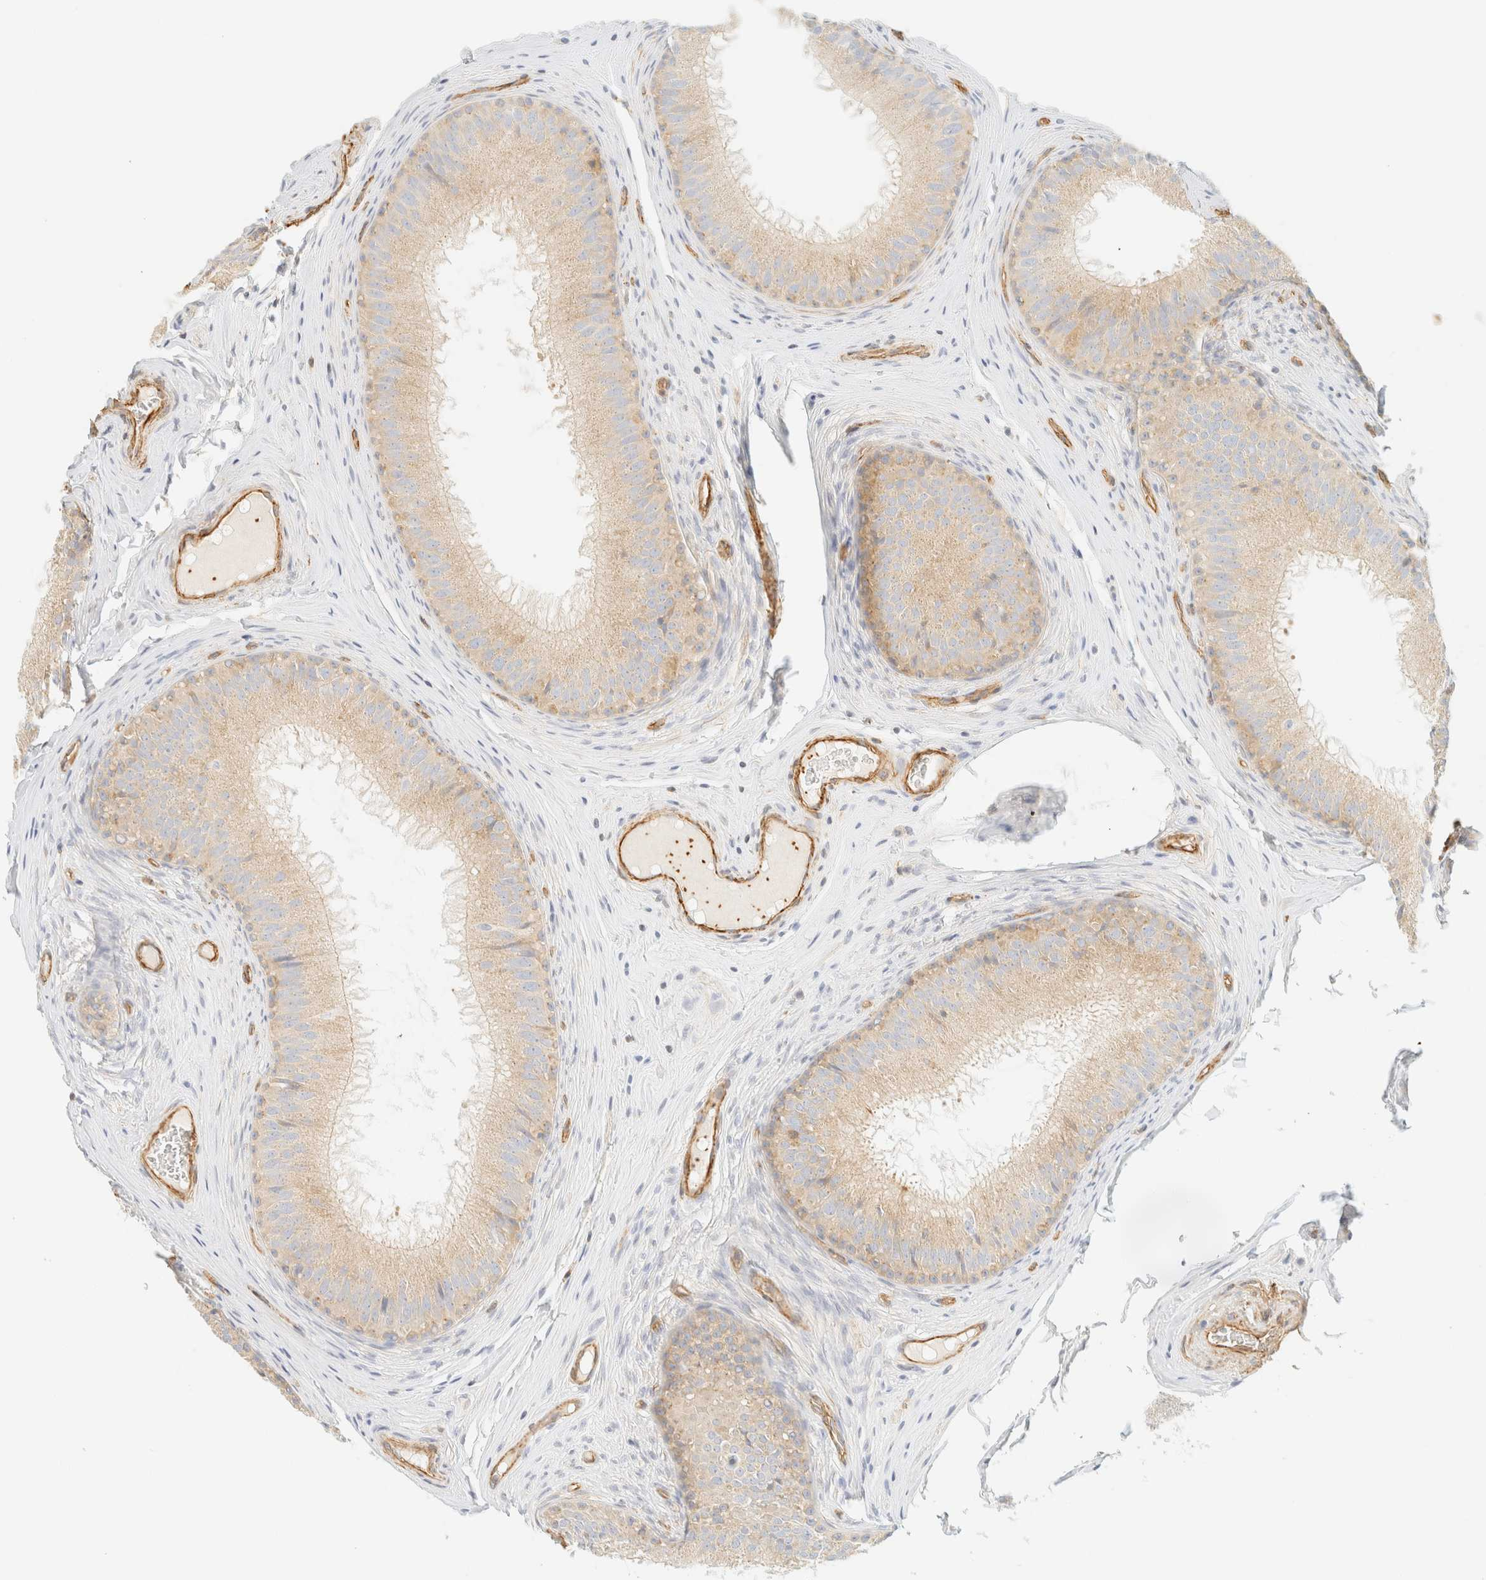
{"staining": {"intensity": "weak", "quantity": "25%-75%", "location": "cytoplasmic/membranous"}, "tissue": "epididymis", "cell_type": "Glandular cells", "image_type": "normal", "snomed": [{"axis": "morphology", "description": "Normal tissue, NOS"}, {"axis": "topography", "description": "Epididymis"}], "caption": "Protein expression by immunohistochemistry (IHC) displays weak cytoplasmic/membranous staining in about 25%-75% of glandular cells in normal epididymis. (Stains: DAB in brown, nuclei in blue, Microscopy: brightfield microscopy at high magnification).", "gene": "OTOP2", "patient": {"sex": "male", "age": 32}}